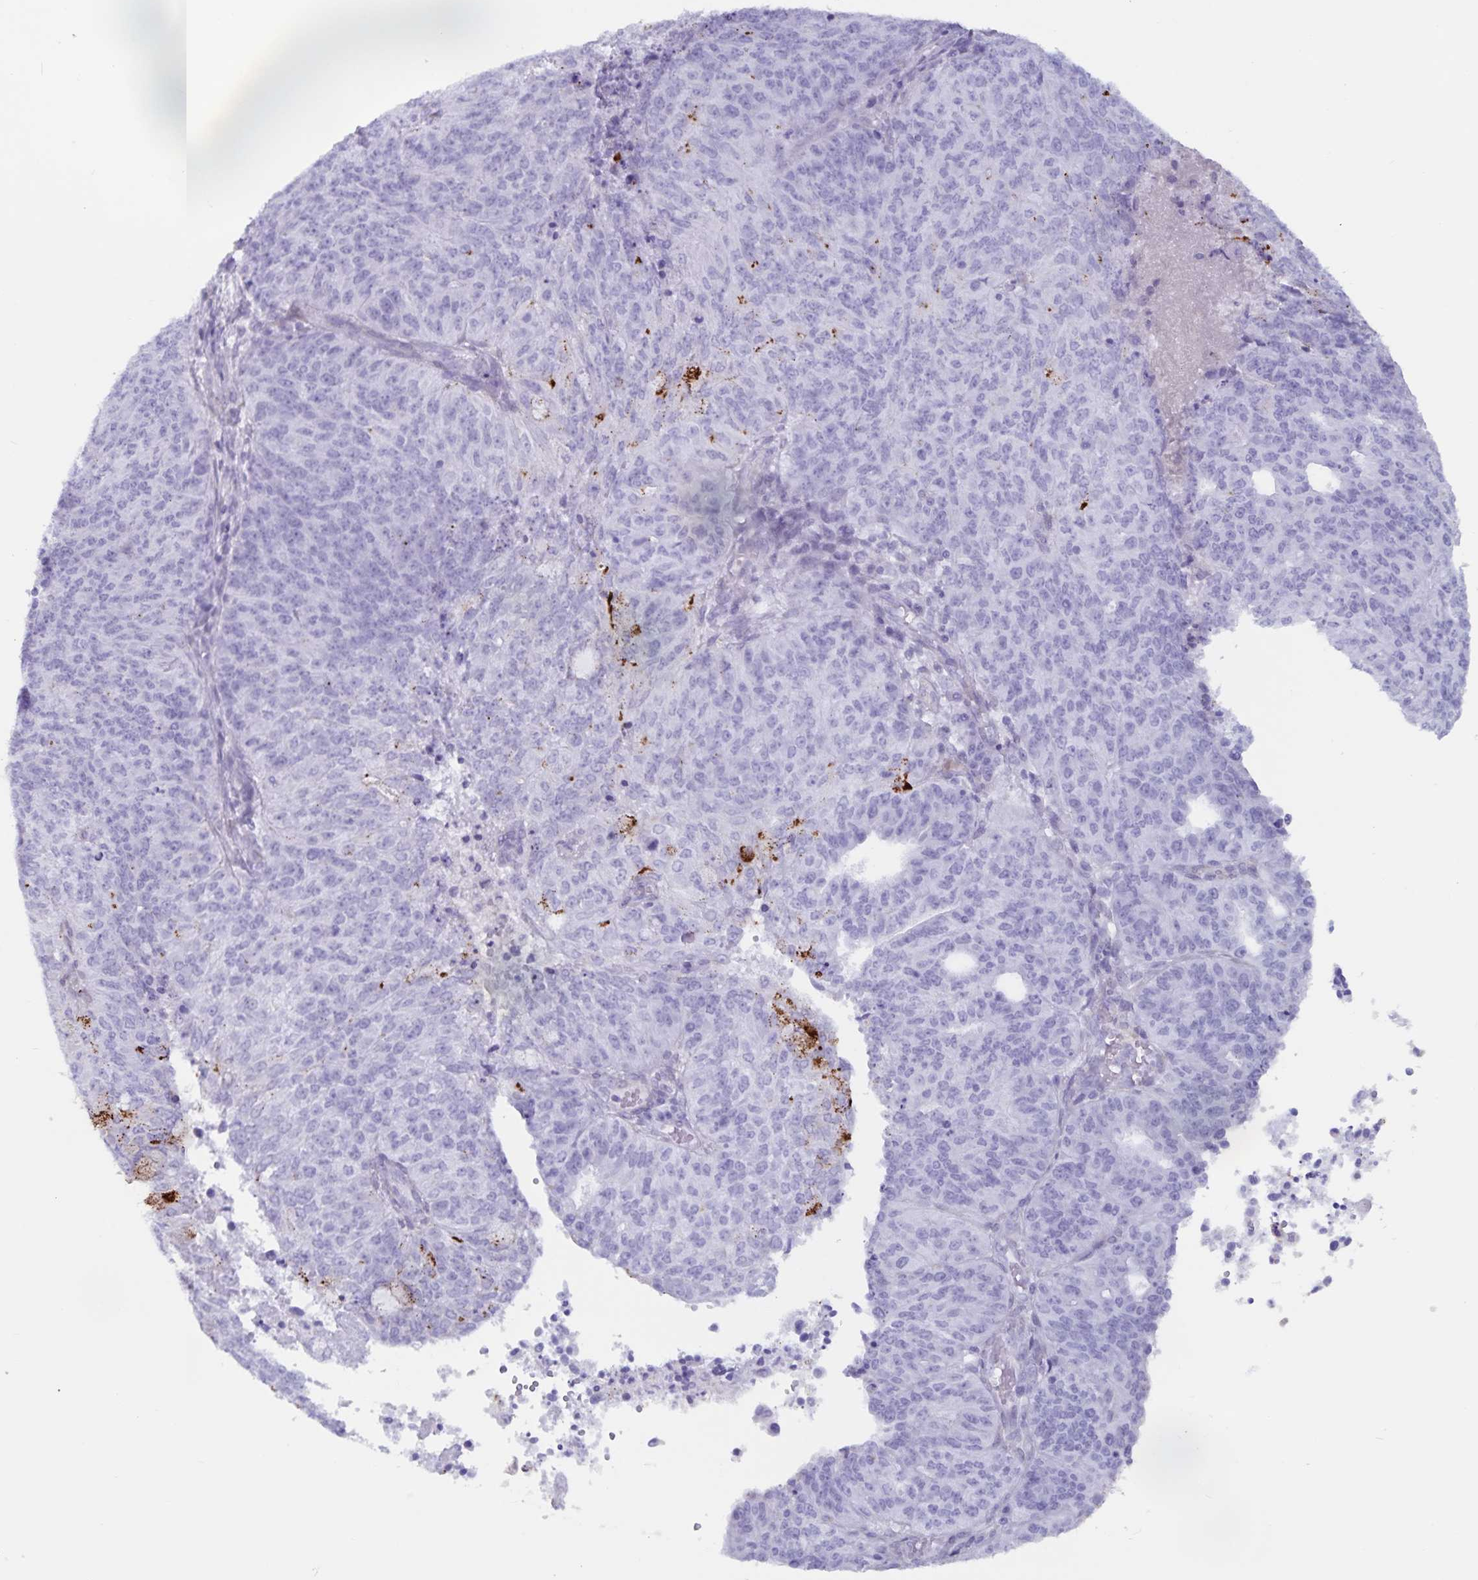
{"staining": {"intensity": "negative", "quantity": "none", "location": "none"}, "tissue": "endometrial cancer", "cell_type": "Tumor cells", "image_type": "cancer", "snomed": [{"axis": "morphology", "description": "Adenocarcinoma, NOS"}, {"axis": "topography", "description": "Endometrium"}], "caption": "DAB immunohistochemical staining of human endometrial cancer displays no significant positivity in tumor cells.", "gene": "GPR137", "patient": {"sex": "female", "age": 82}}